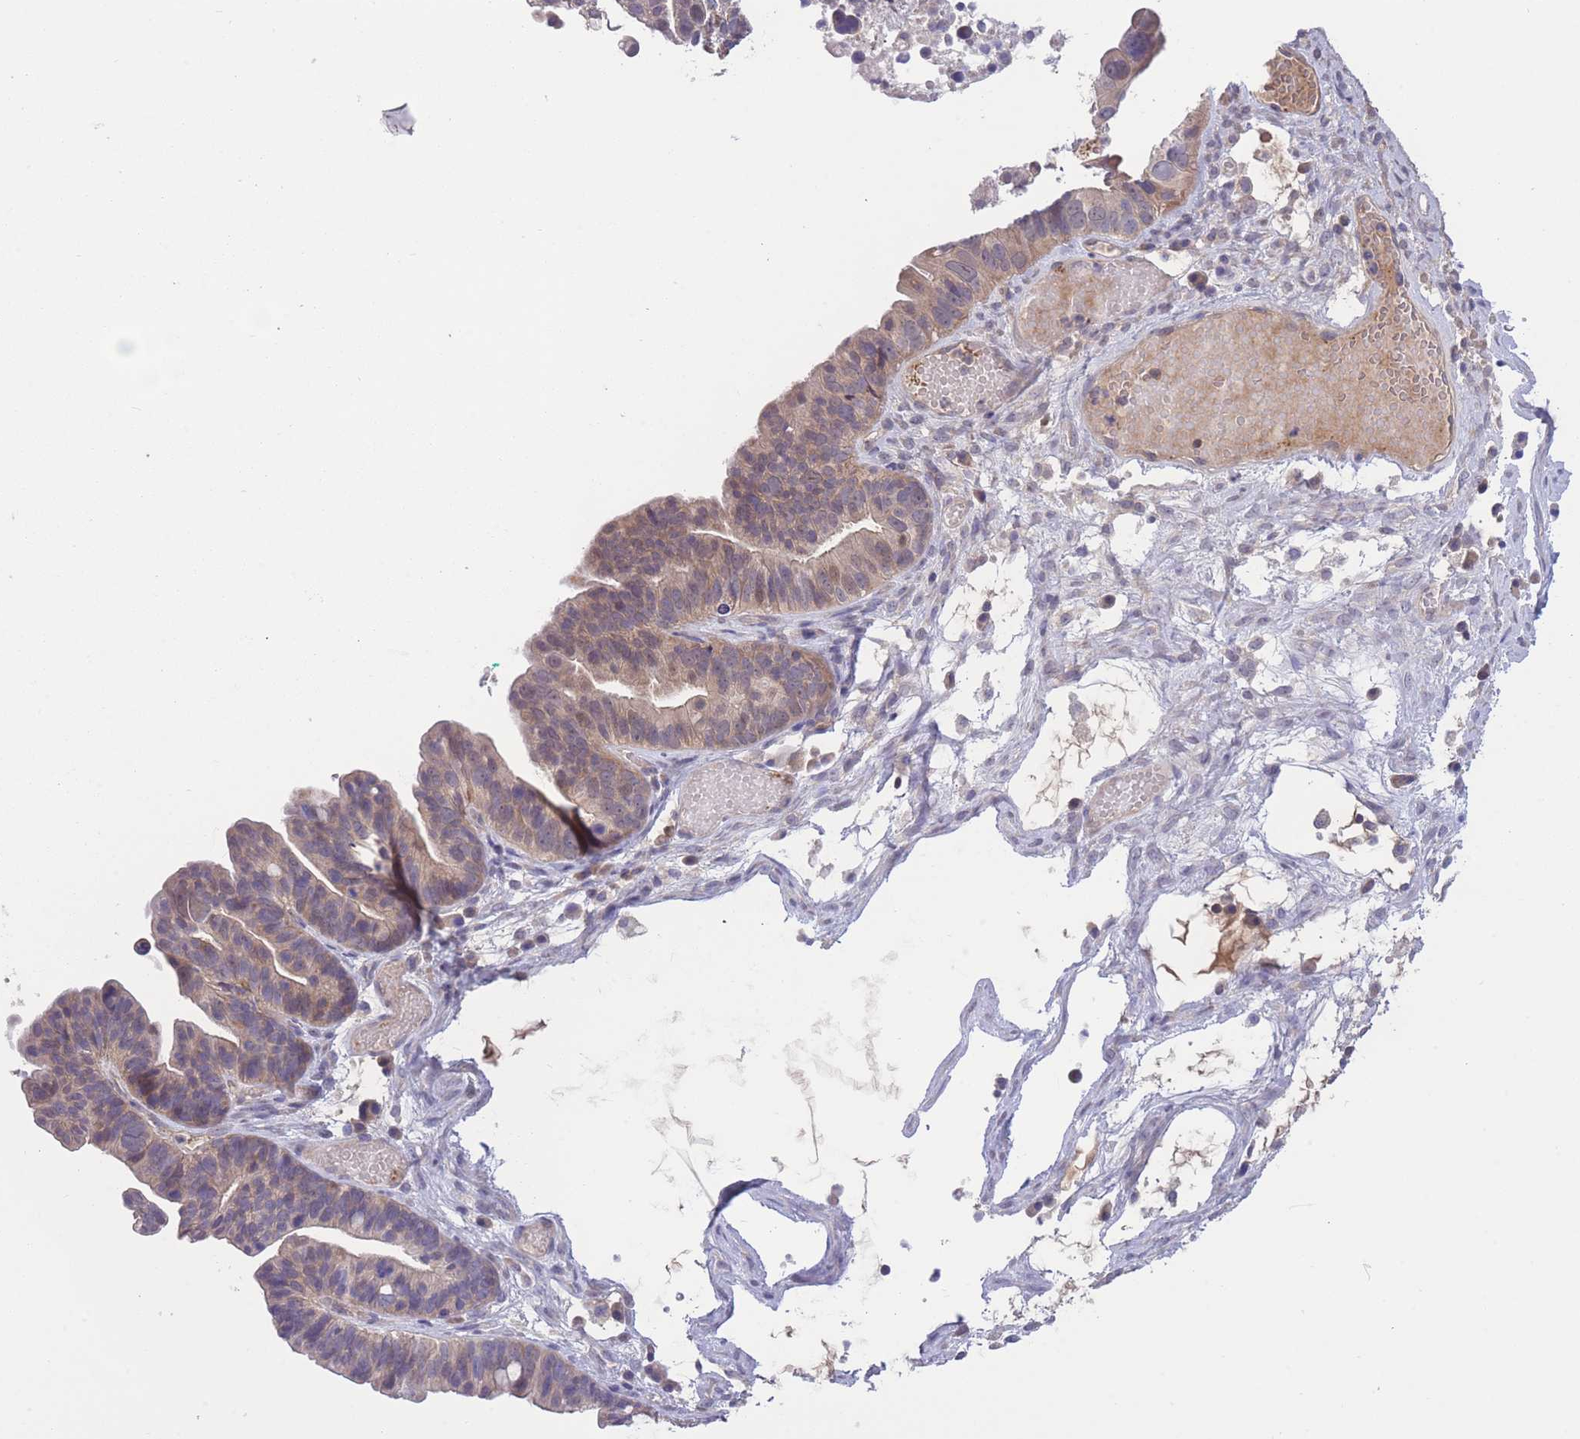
{"staining": {"intensity": "weak", "quantity": ">75%", "location": "cytoplasmic/membranous,nuclear"}, "tissue": "ovarian cancer", "cell_type": "Tumor cells", "image_type": "cancer", "snomed": [{"axis": "morphology", "description": "Cystadenocarcinoma, serous, NOS"}, {"axis": "topography", "description": "Ovary"}], "caption": "An IHC micrograph of tumor tissue is shown. Protein staining in brown shows weak cytoplasmic/membranous and nuclear positivity in ovarian serous cystadenocarcinoma within tumor cells. The staining is performed using DAB brown chromogen to label protein expression. The nuclei are counter-stained blue using hematoxylin.", "gene": "UBE2N", "patient": {"sex": "female", "age": 56}}